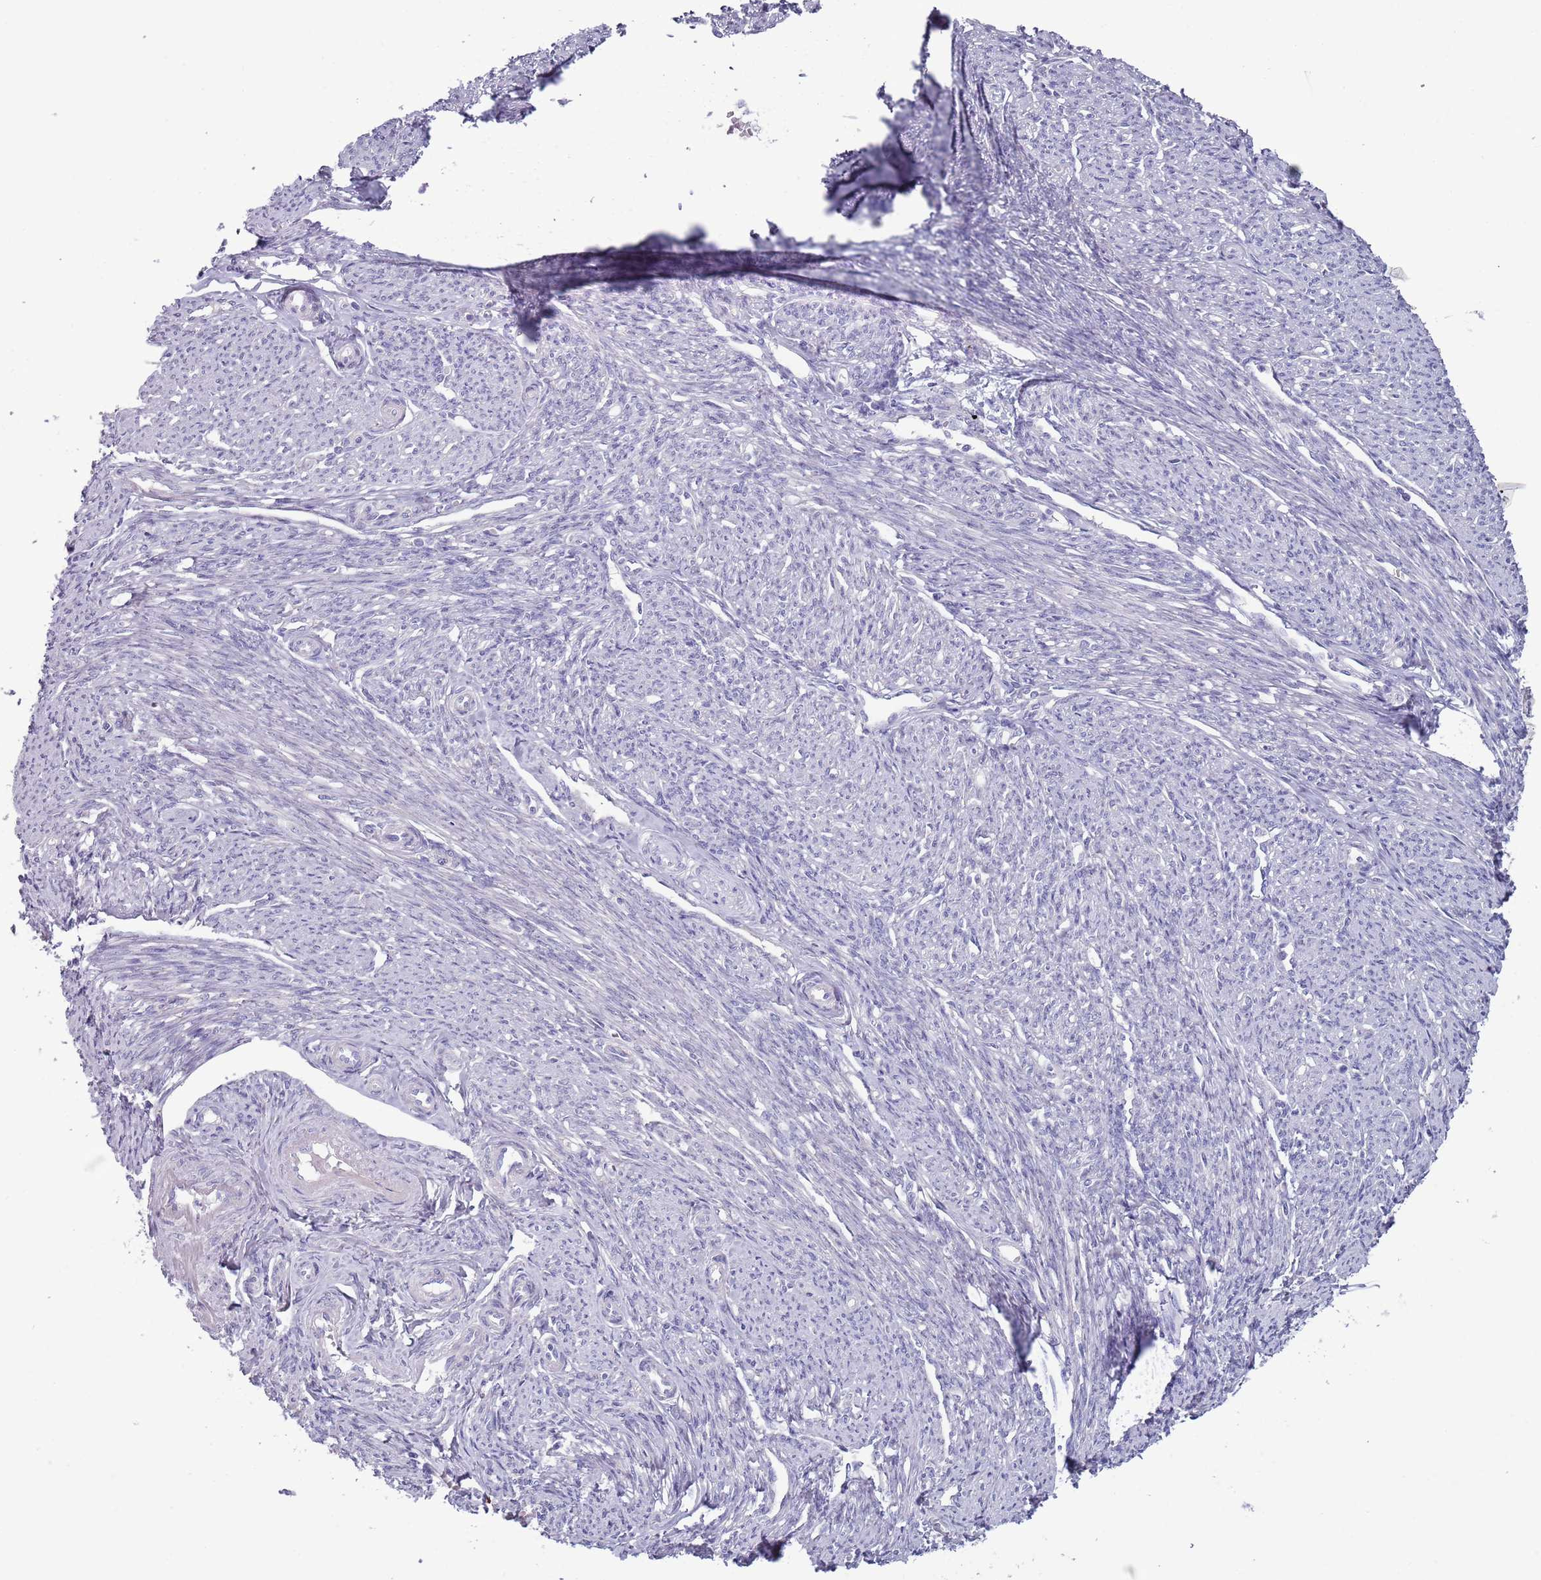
{"staining": {"intensity": "negative", "quantity": "none", "location": "none"}, "tissue": "smooth muscle", "cell_type": "Smooth muscle cells", "image_type": "normal", "snomed": [{"axis": "morphology", "description": "Normal tissue, NOS"}, {"axis": "topography", "description": "Smooth muscle"}, {"axis": "topography", "description": "Uterus"}], "caption": "DAB immunohistochemical staining of unremarkable smooth muscle displays no significant staining in smooth muscle cells.", "gene": "LTB", "patient": {"sex": "female", "age": 59}}